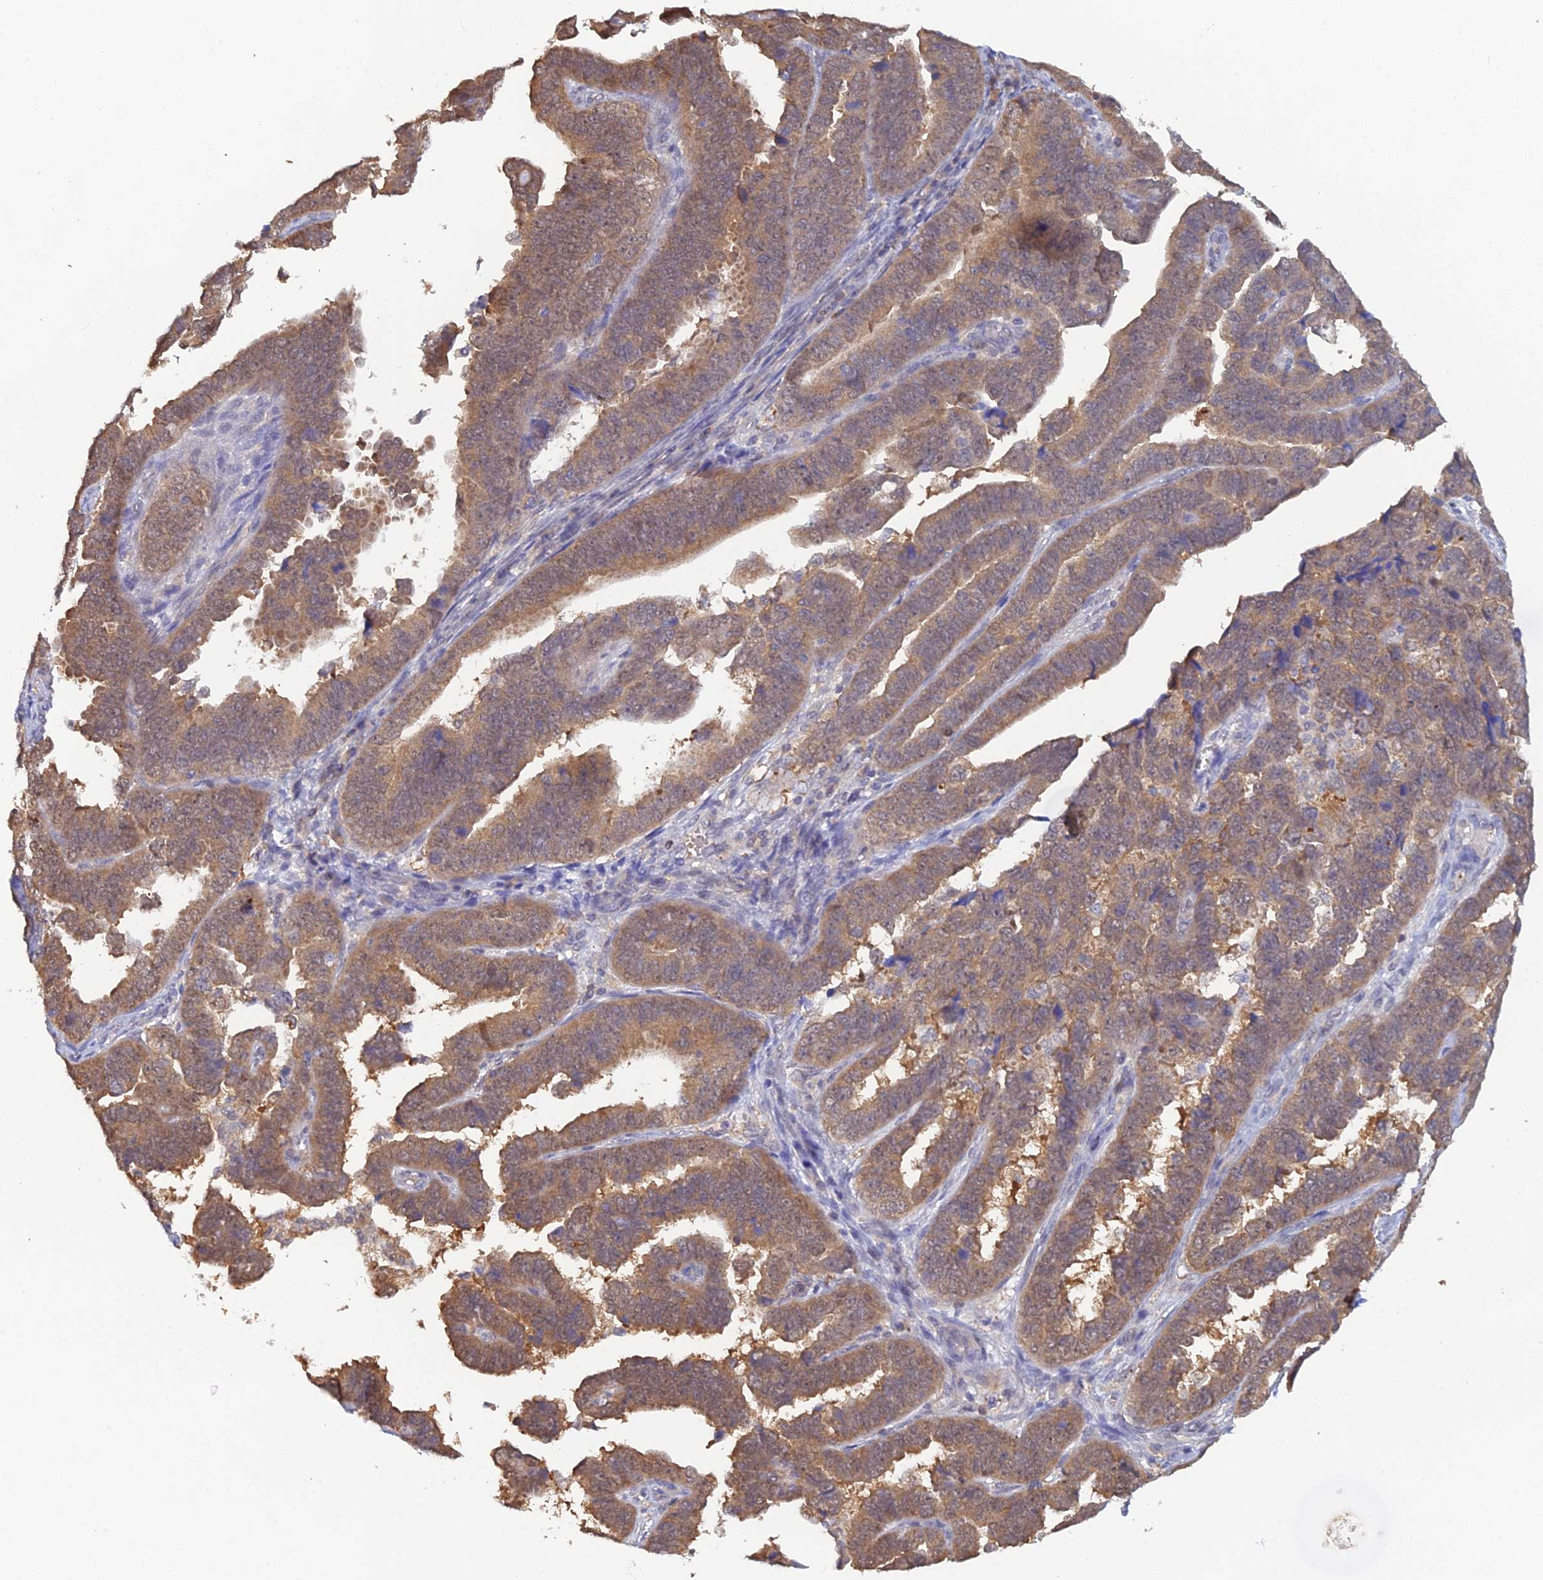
{"staining": {"intensity": "moderate", "quantity": ">75%", "location": "cytoplasmic/membranous,nuclear"}, "tissue": "endometrial cancer", "cell_type": "Tumor cells", "image_type": "cancer", "snomed": [{"axis": "morphology", "description": "Adenocarcinoma, NOS"}, {"axis": "topography", "description": "Endometrium"}], "caption": "A brown stain labels moderate cytoplasmic/membranous and nuclear staining of a protein in human endometrial cancer tumor cells.", "gene": "HINT1", "patient": {"sex": "female", "age": 75}}